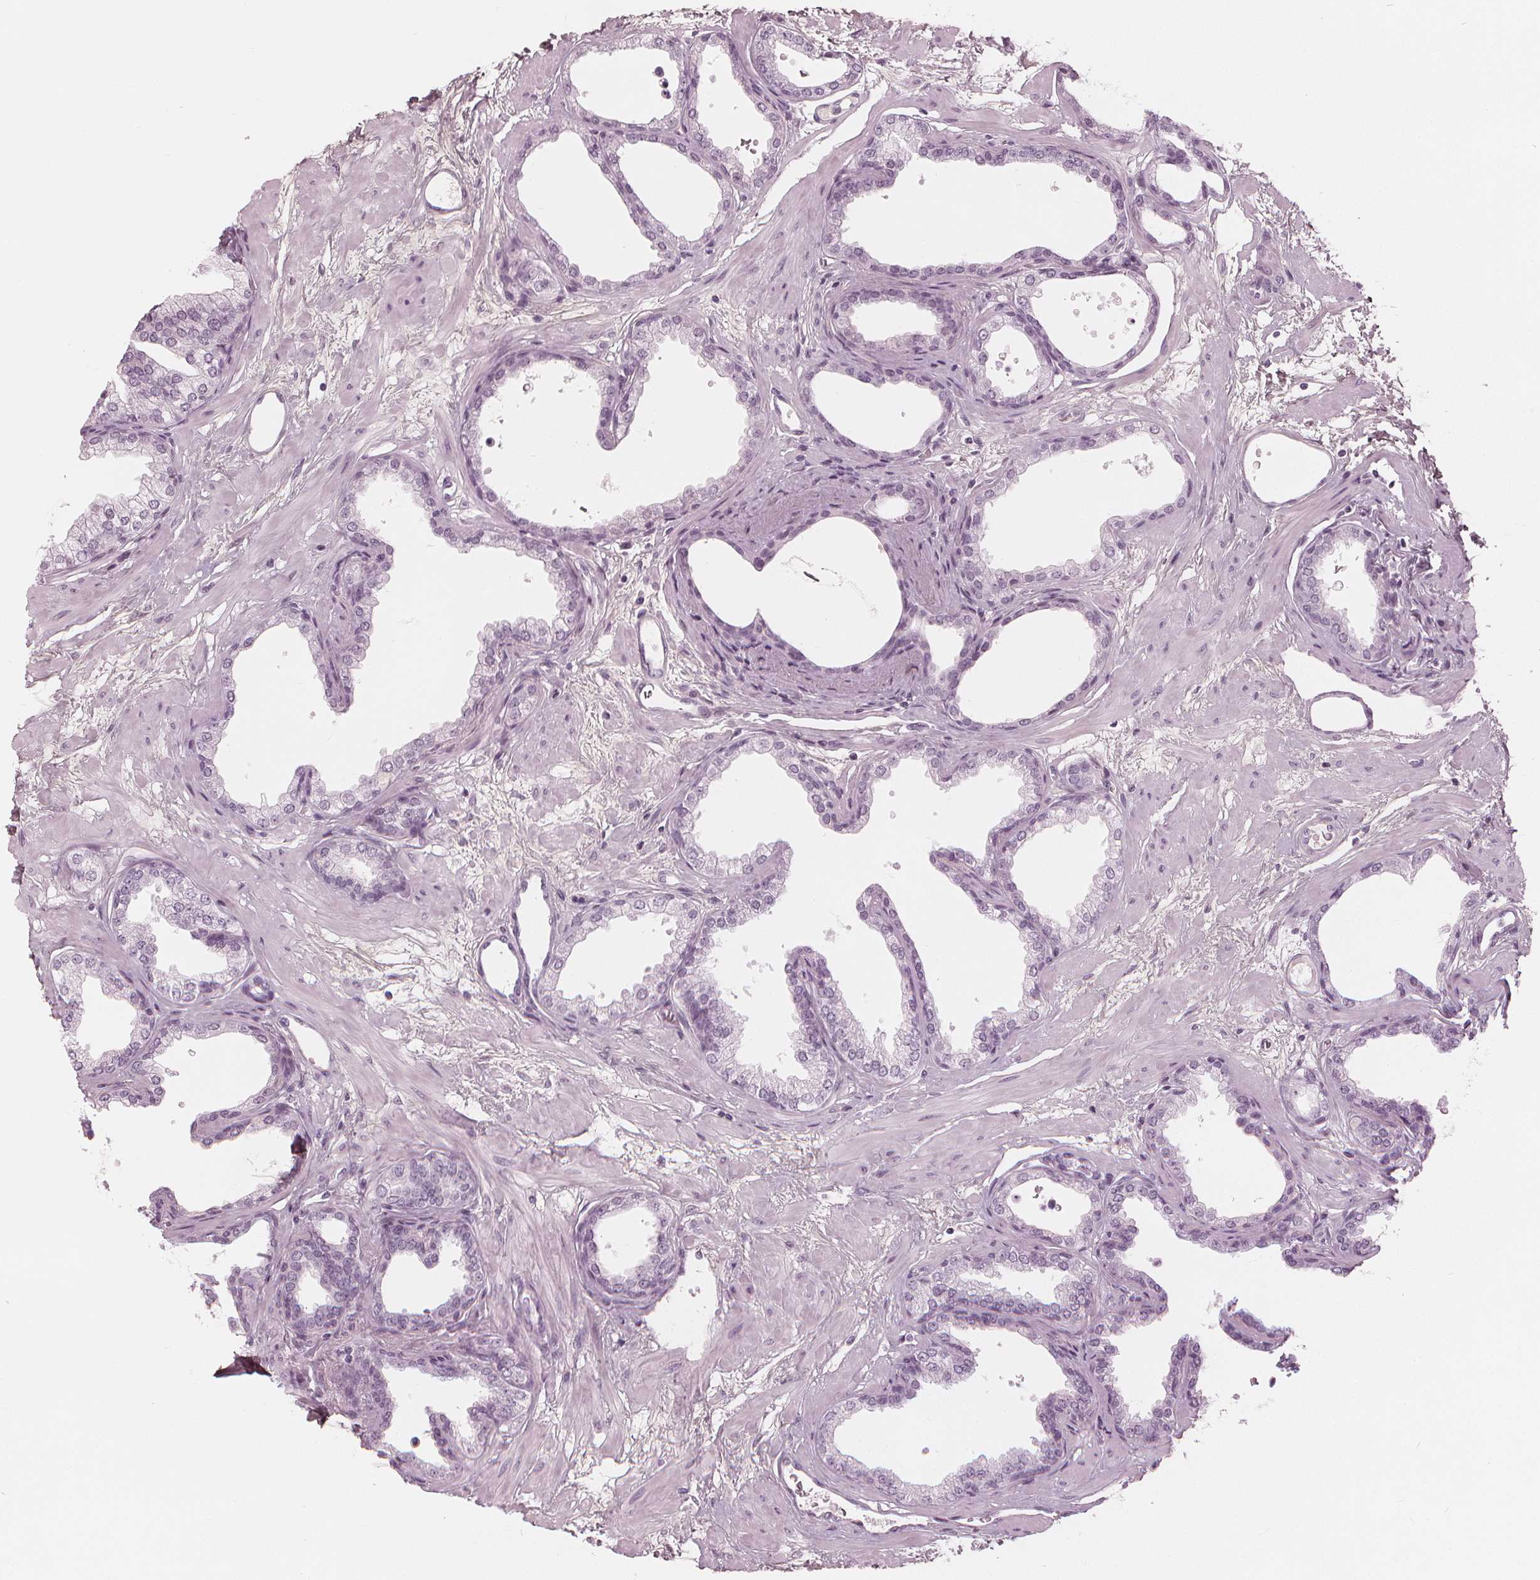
{"staining": {"intensity": "negative", "quantity": "none", "location": "none"}, "tissue": "prostate", "cell_type": "Glandular cells", "image_type": "normal", "snomed": [{"axis": "morphology", "description": "Normal tissue, NOS"}, {"axis": "topography", "description": "Prostate"}], "caption": "DAB immunohistochemical staining of benign human prostate displays no significant positivity in glandular cells.", "gene": "PAEP", "patient": {"sex": "male", "age": 37}}